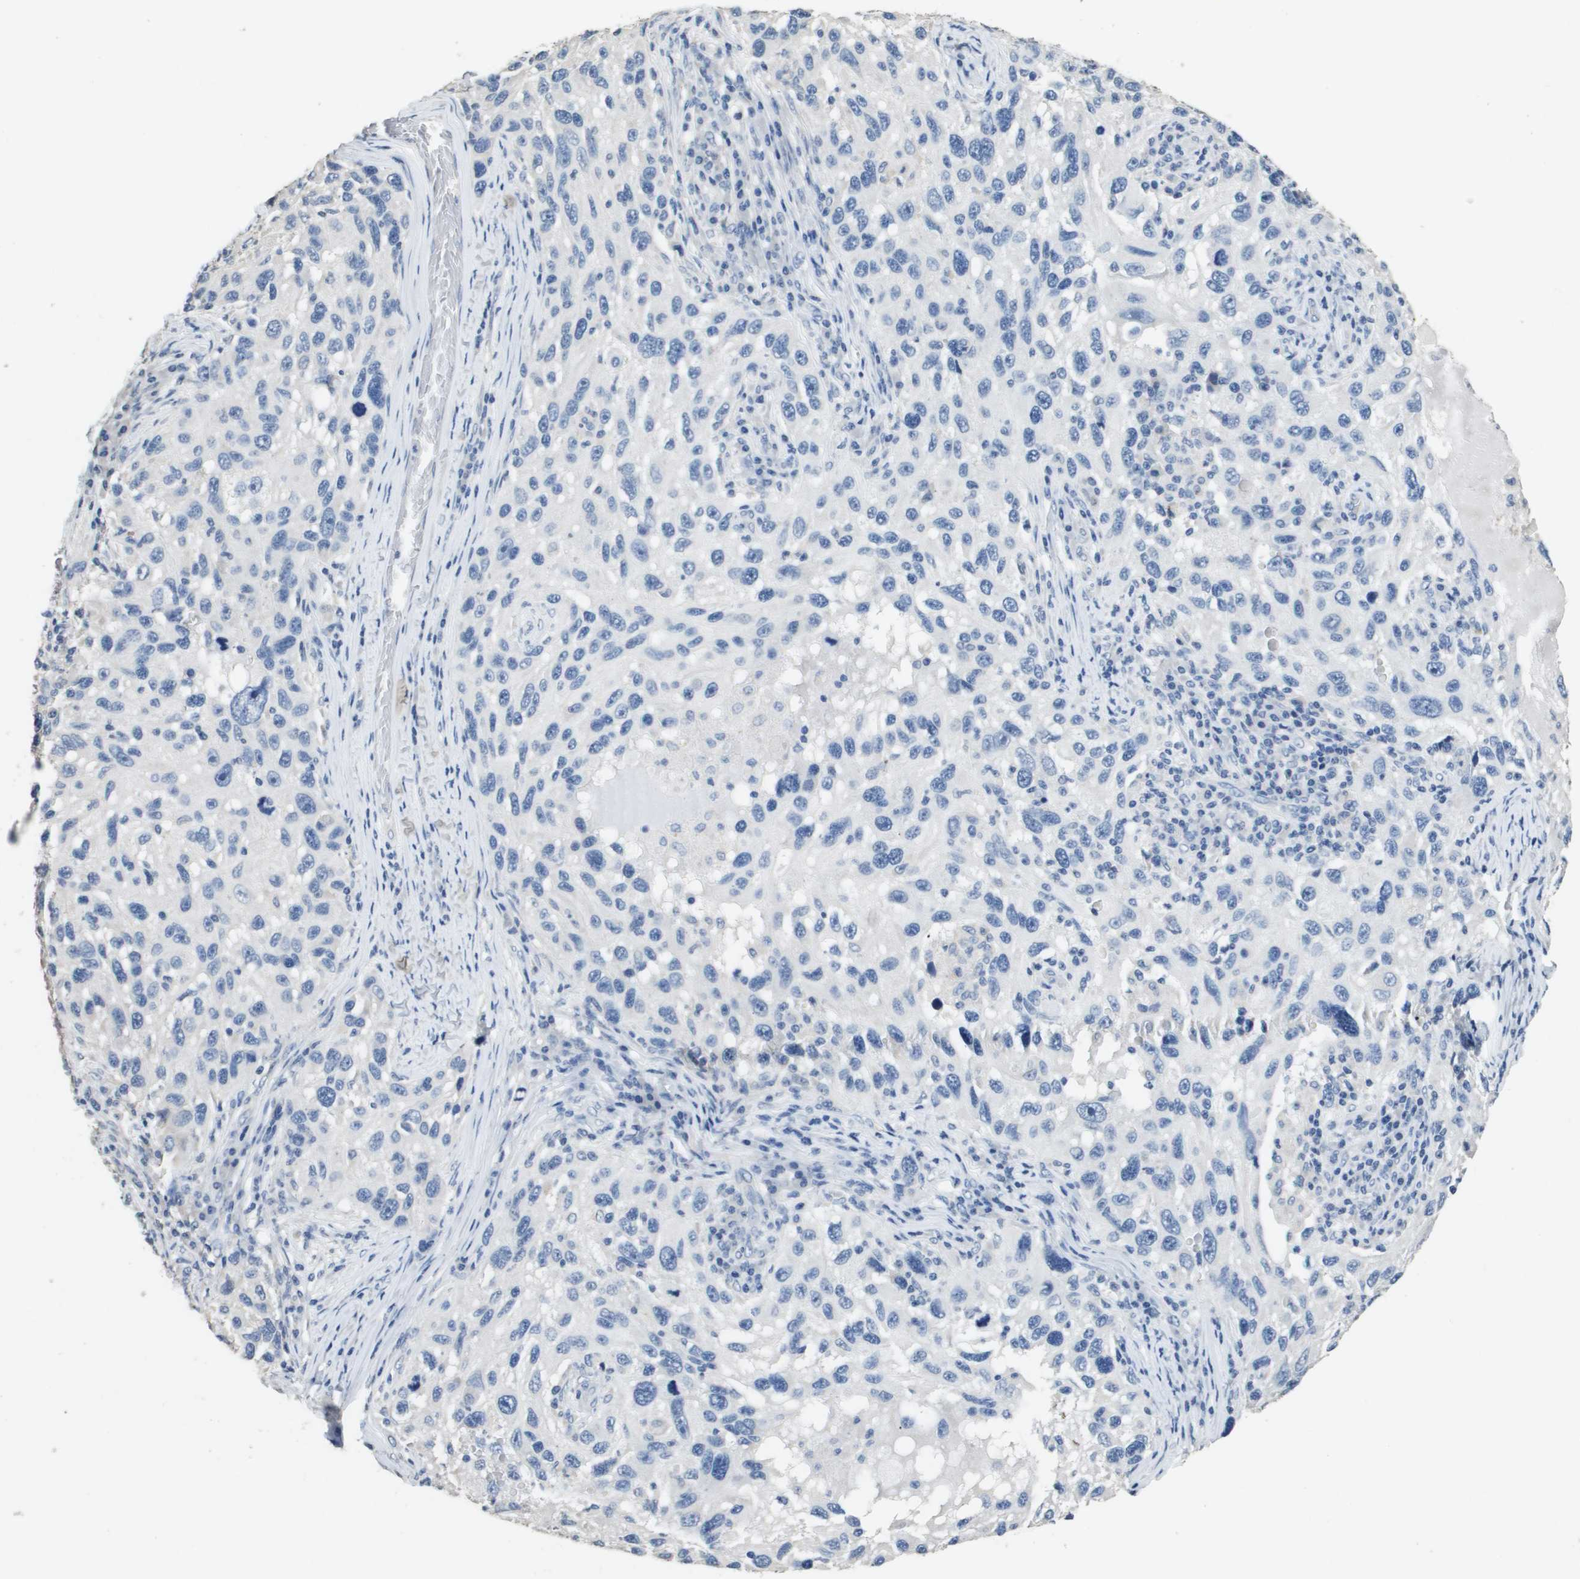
{"staining": {"intensity": "negative", "quantity": "none", "location": "none"}, "tissue": "melanoma", "cell_type": "Tumor cells", "image_type": "cancer", "snomed": [{"axis": "morphology", "description": "Malignant melanoma, NOS"}, {"axis": "topography", "description": "Skin"}], "caption": "The IHC micrograph has no significant expression in tumor cells of melanoma tissue.", "gene": "MT3", "patient": {"sex": "male", "age": 53}}